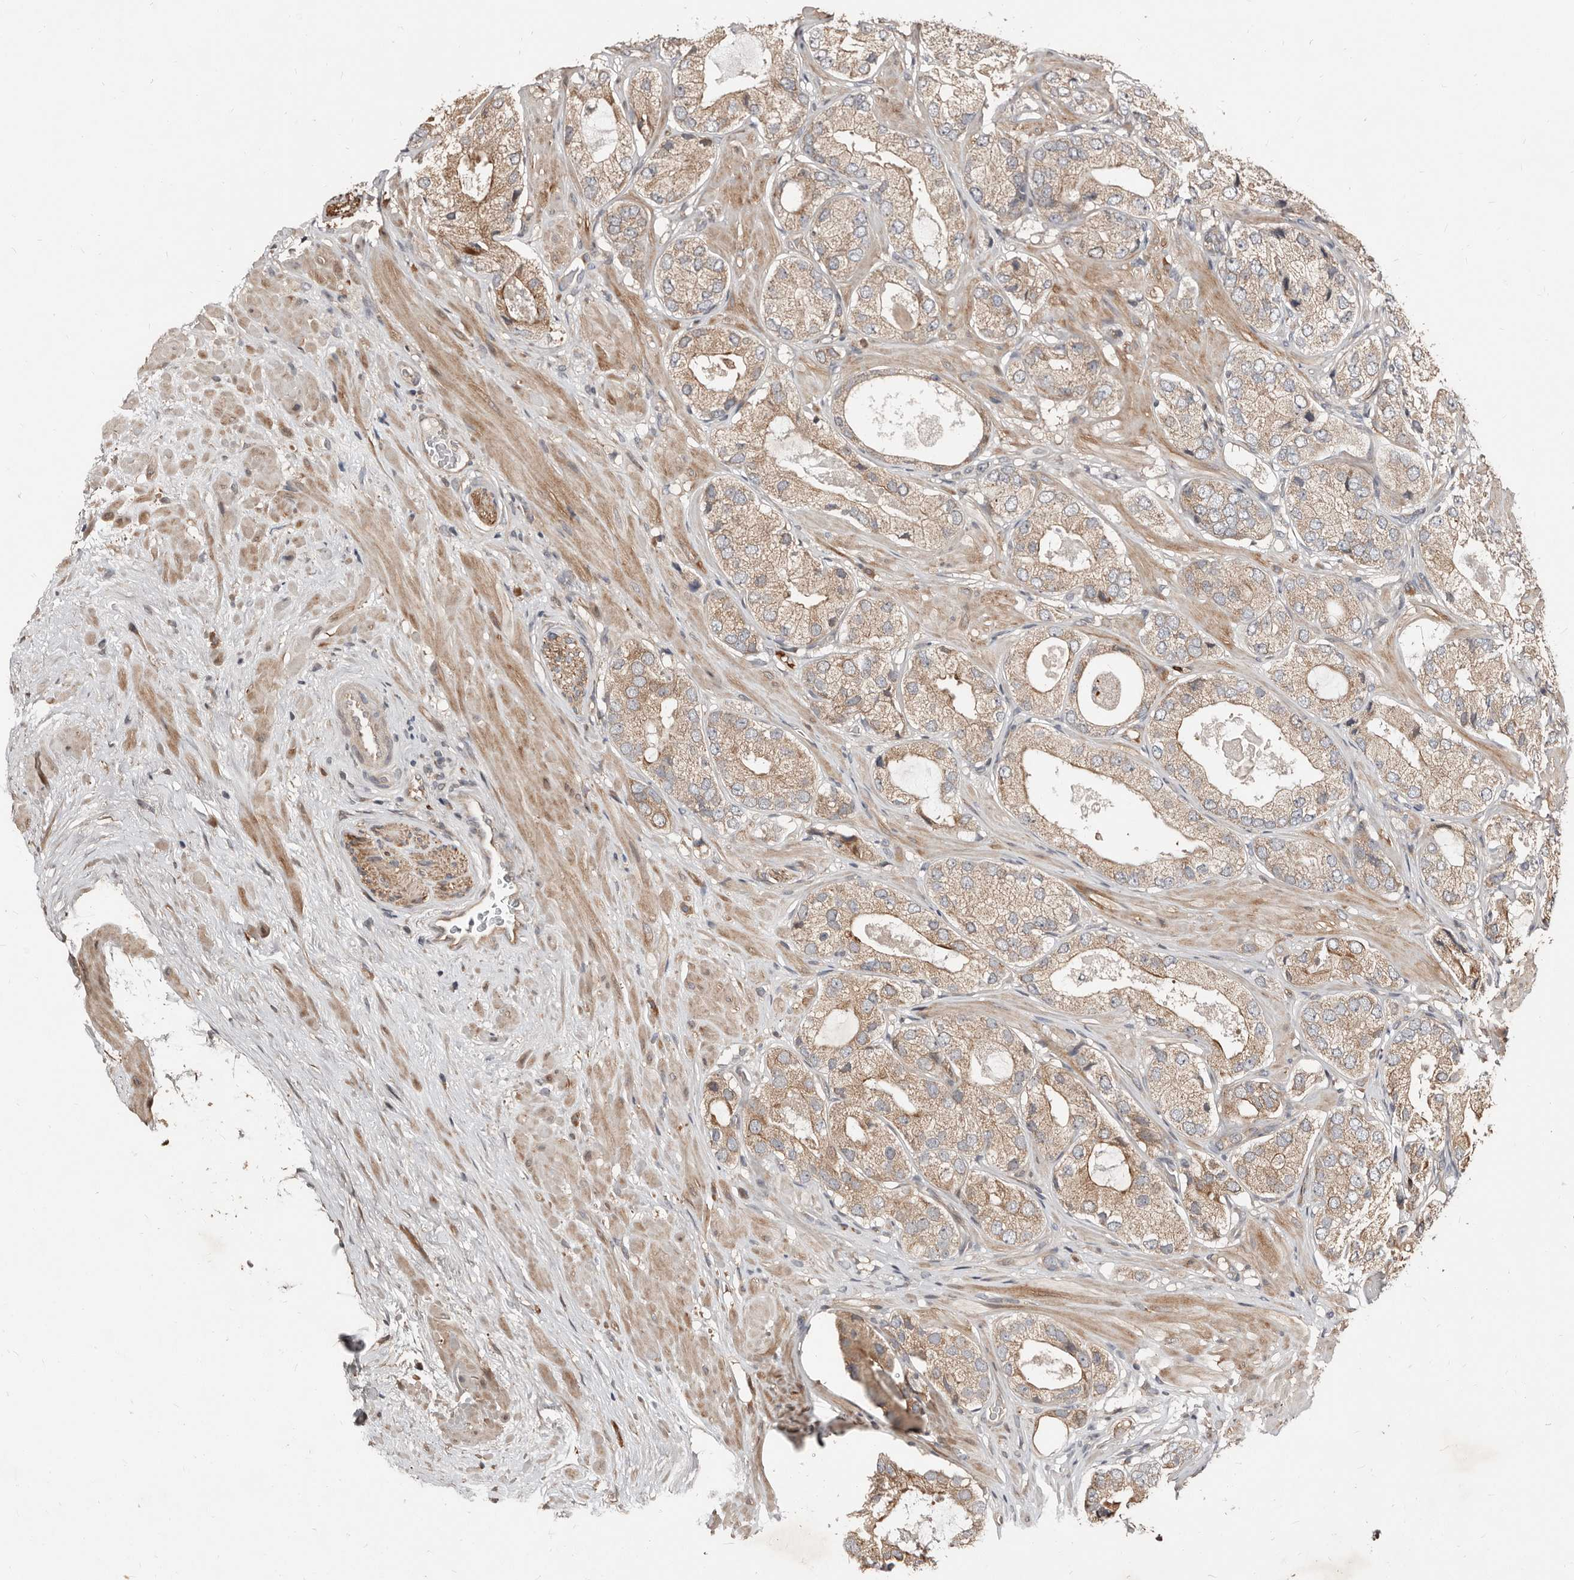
{"staining": {"intensity": "moderate", "quantity": "25%-75%", "location": "cytoplasmic/membranous"}, "tissue": "prostate cancer", "cell_type": "Tumor cells", "image_type": "cancer", "snomed": [{"axis": "morphology", "description": "Adenocarcinoma, High grade"}, {"axis": "topography", "description": "Prostate"}], "caption": "Prostate cancer was stained to show a protein in brown. There is medium levels of moderate cytoplasmic/membranous staining in about 25%-75% of tumor cells.", "gene": "SMYD4", "patient": {"sex": "male", "age": 59}}